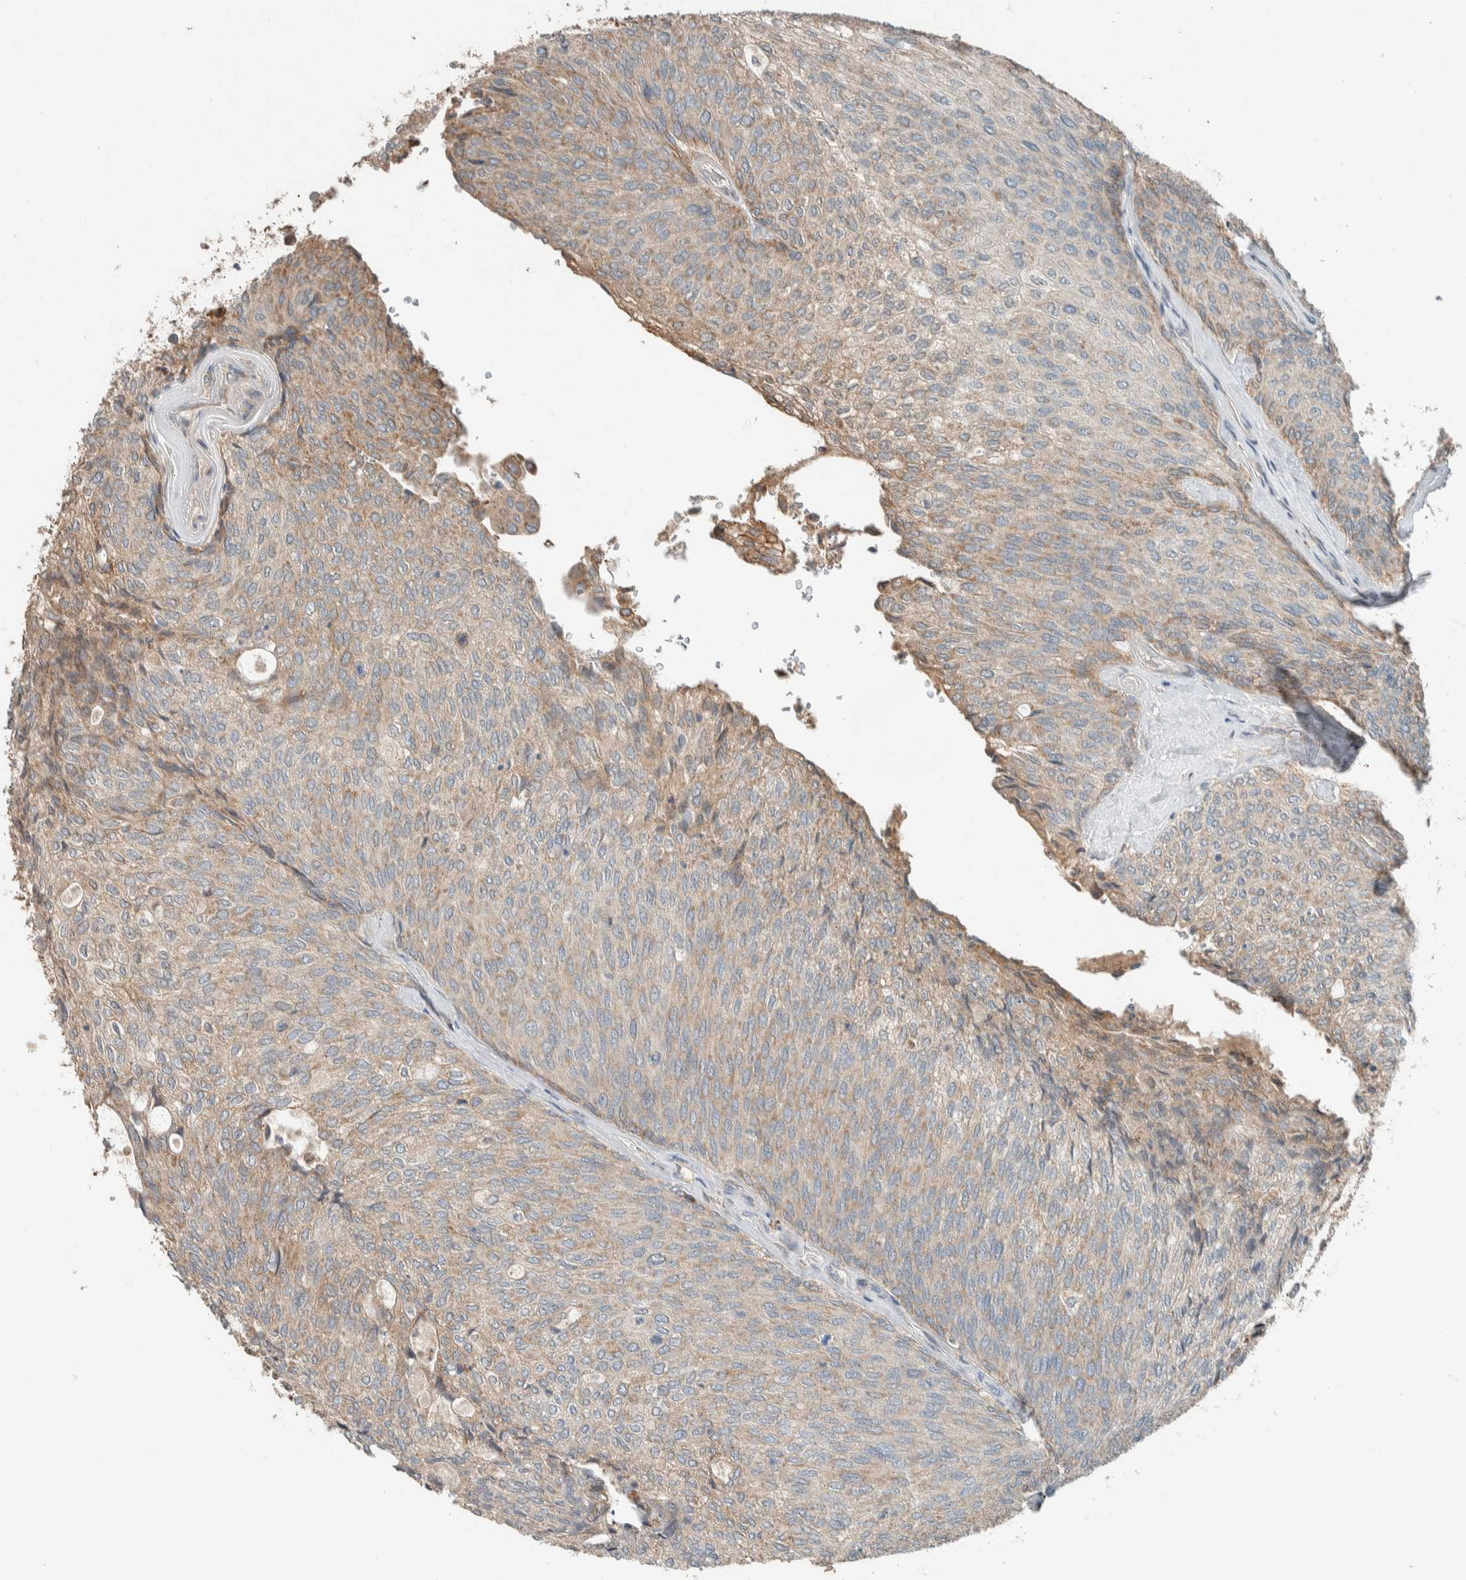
{"staining": {"intensity": "moderate", "quantity": ">75%", "location": "cytoplasmic/membranous"}, "tissue": "urothelial cancer", "cell_type": "Tumor cells", "image_type": "cancer", "snomed": [{"axis": "morphology", "description": "Urothelial carcinoma, Low grade"}, {"axis": "topography", "description": "Urinary bladder"}], "caption": "Tumor cells exhibit medium levels of moderate cytoplasmic/membranous positivity in approximately >75% of cells in human urothelial carcinoma (low-grade). The staining was performed using DAB to visualize the protein expression in brown, while the nuclei were stained in blue with hematoxylin (Magnification: 20x).", "gene": "NBR1", "patient": {"sex": "female", "age": 79}}